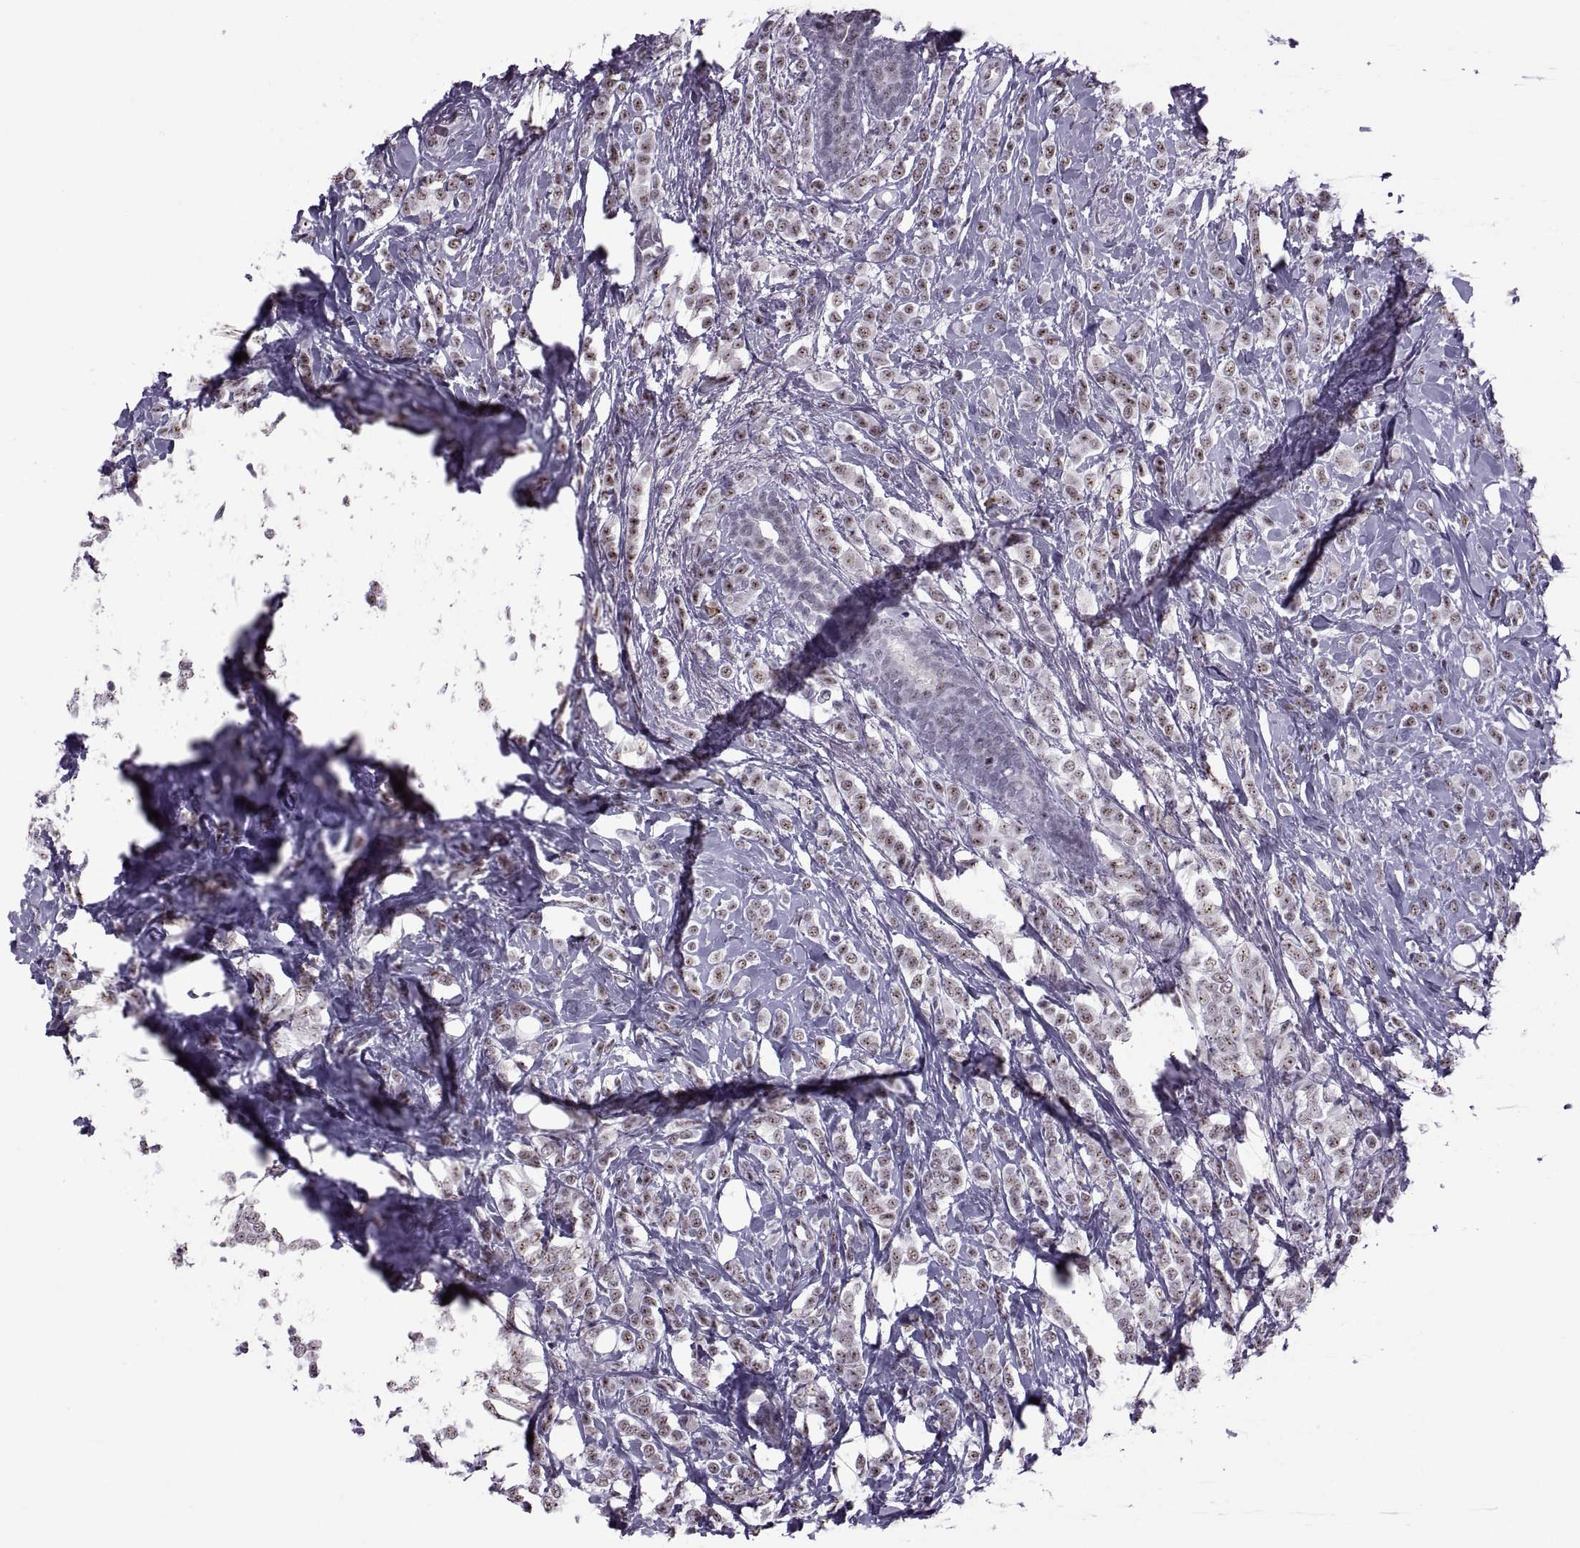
{"staining": {"intensity": "weak", "quantity": ">75%", "location": "nuclear"}, "tissue": "breast cancer", "cell_type": "Tumor cells", "image_type": "cancer", "snomed": [{"axis": "morphology", "description": "Lobular carcinoma"}, {"axis": "topography", "description": "Breast"}], "caption": "Lobular carcinoma (breast) stained with DAB IHC displays low levels of weak nuclear expression in approximately >75% of tumor cells.", "gene": "MAGEA4", "patient": {"sex": "female", "age": 49}}